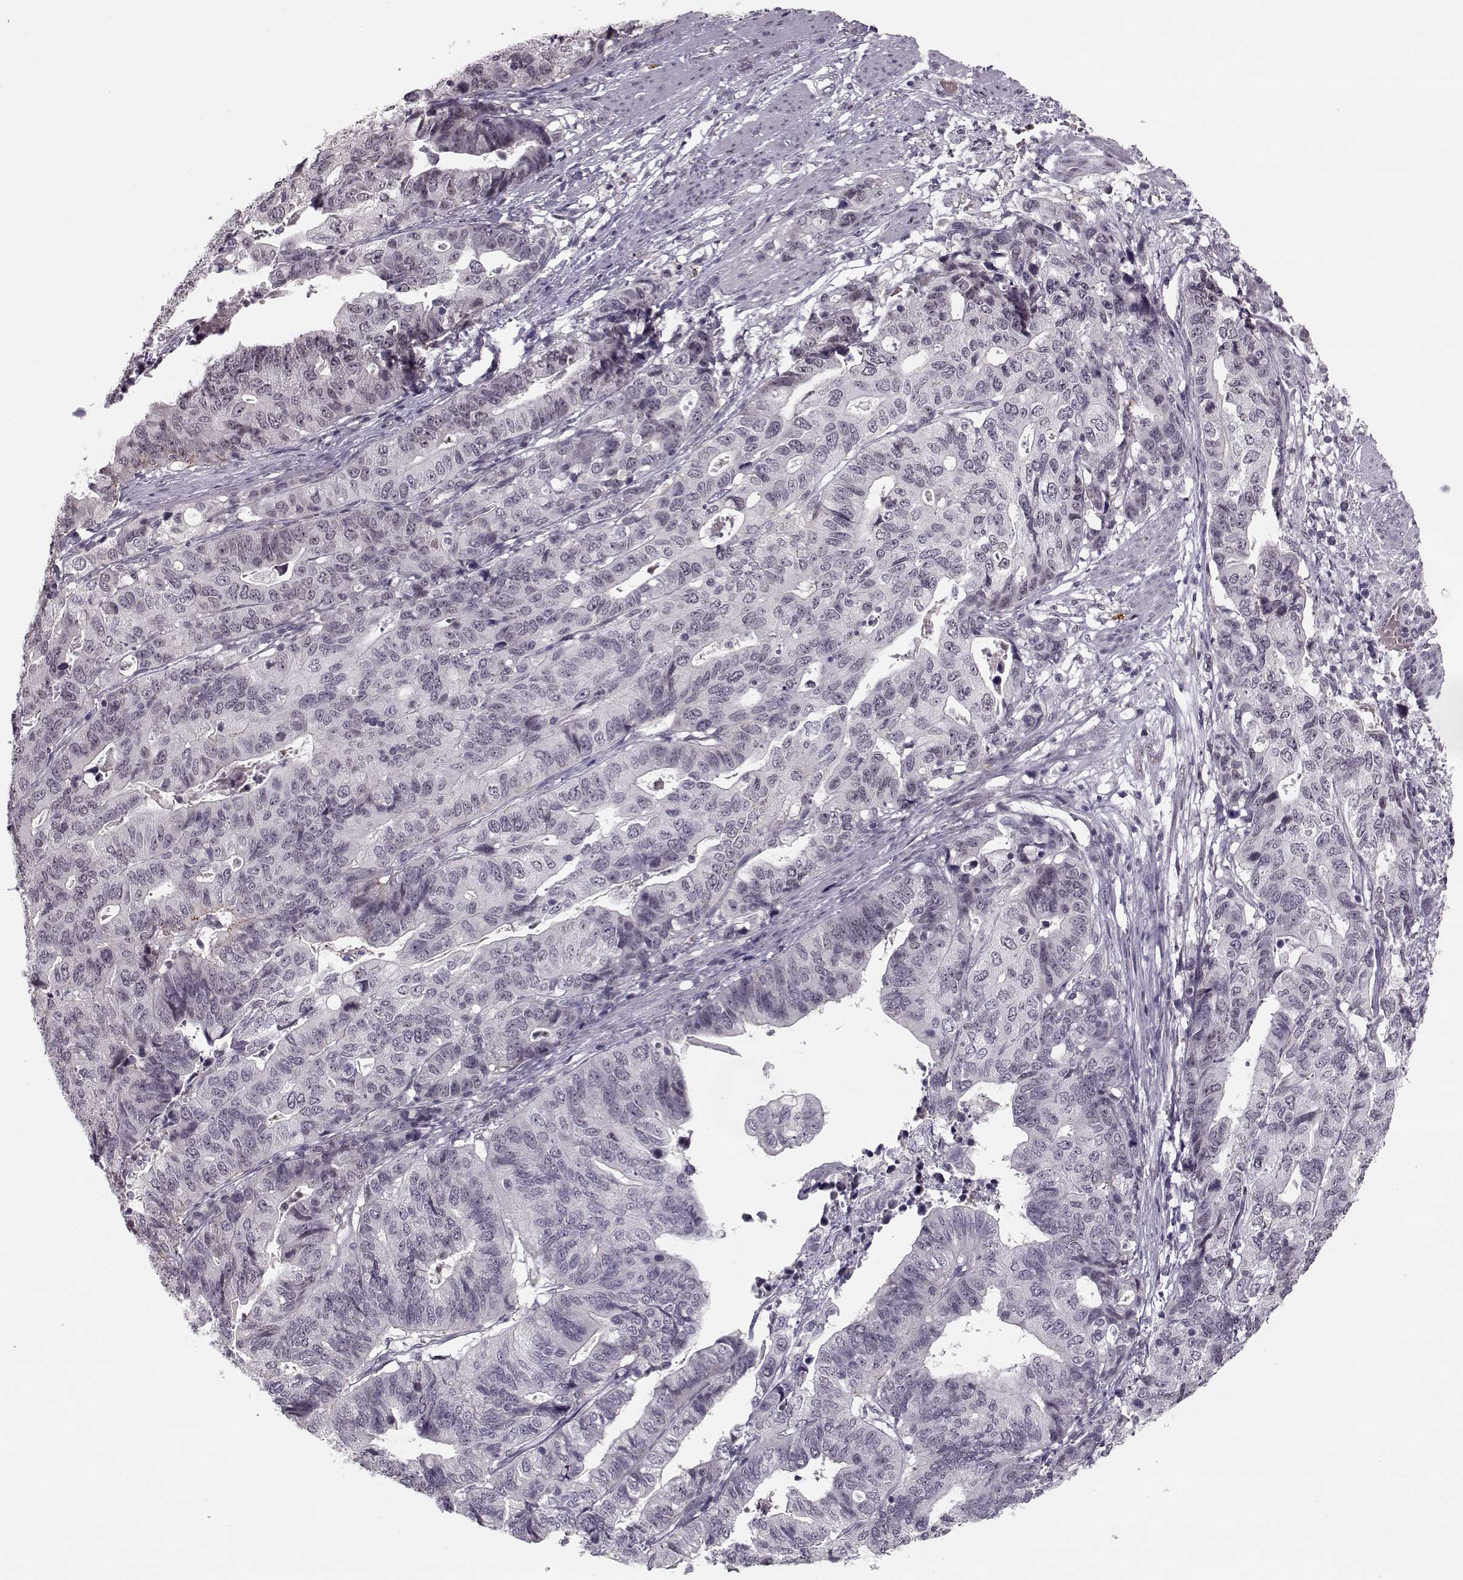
{"staining": {"intensity": "negative", "quantity": "none", "location": "none"}, "tissue": "stomach cancer", "cell_type": "Tumor cells", "image_type": "cancer", "snomed": [{"axis": "morphology", "description": "Adenocarcinoma, NOS"}, {"axis": "topography", "description": "Stomach, upper"}], "caption": "A micrograph of human stomach adenocarcinoma is negative for staining in tumor cells. Brightfield microscopy of IHC stained with DAB (3,3'-diaminobenzidine) (brown) and hematoxylin (blue), captured at high magnification.", "gene": "DNAI3", "patient": {"sex": "female", "age": 67}}